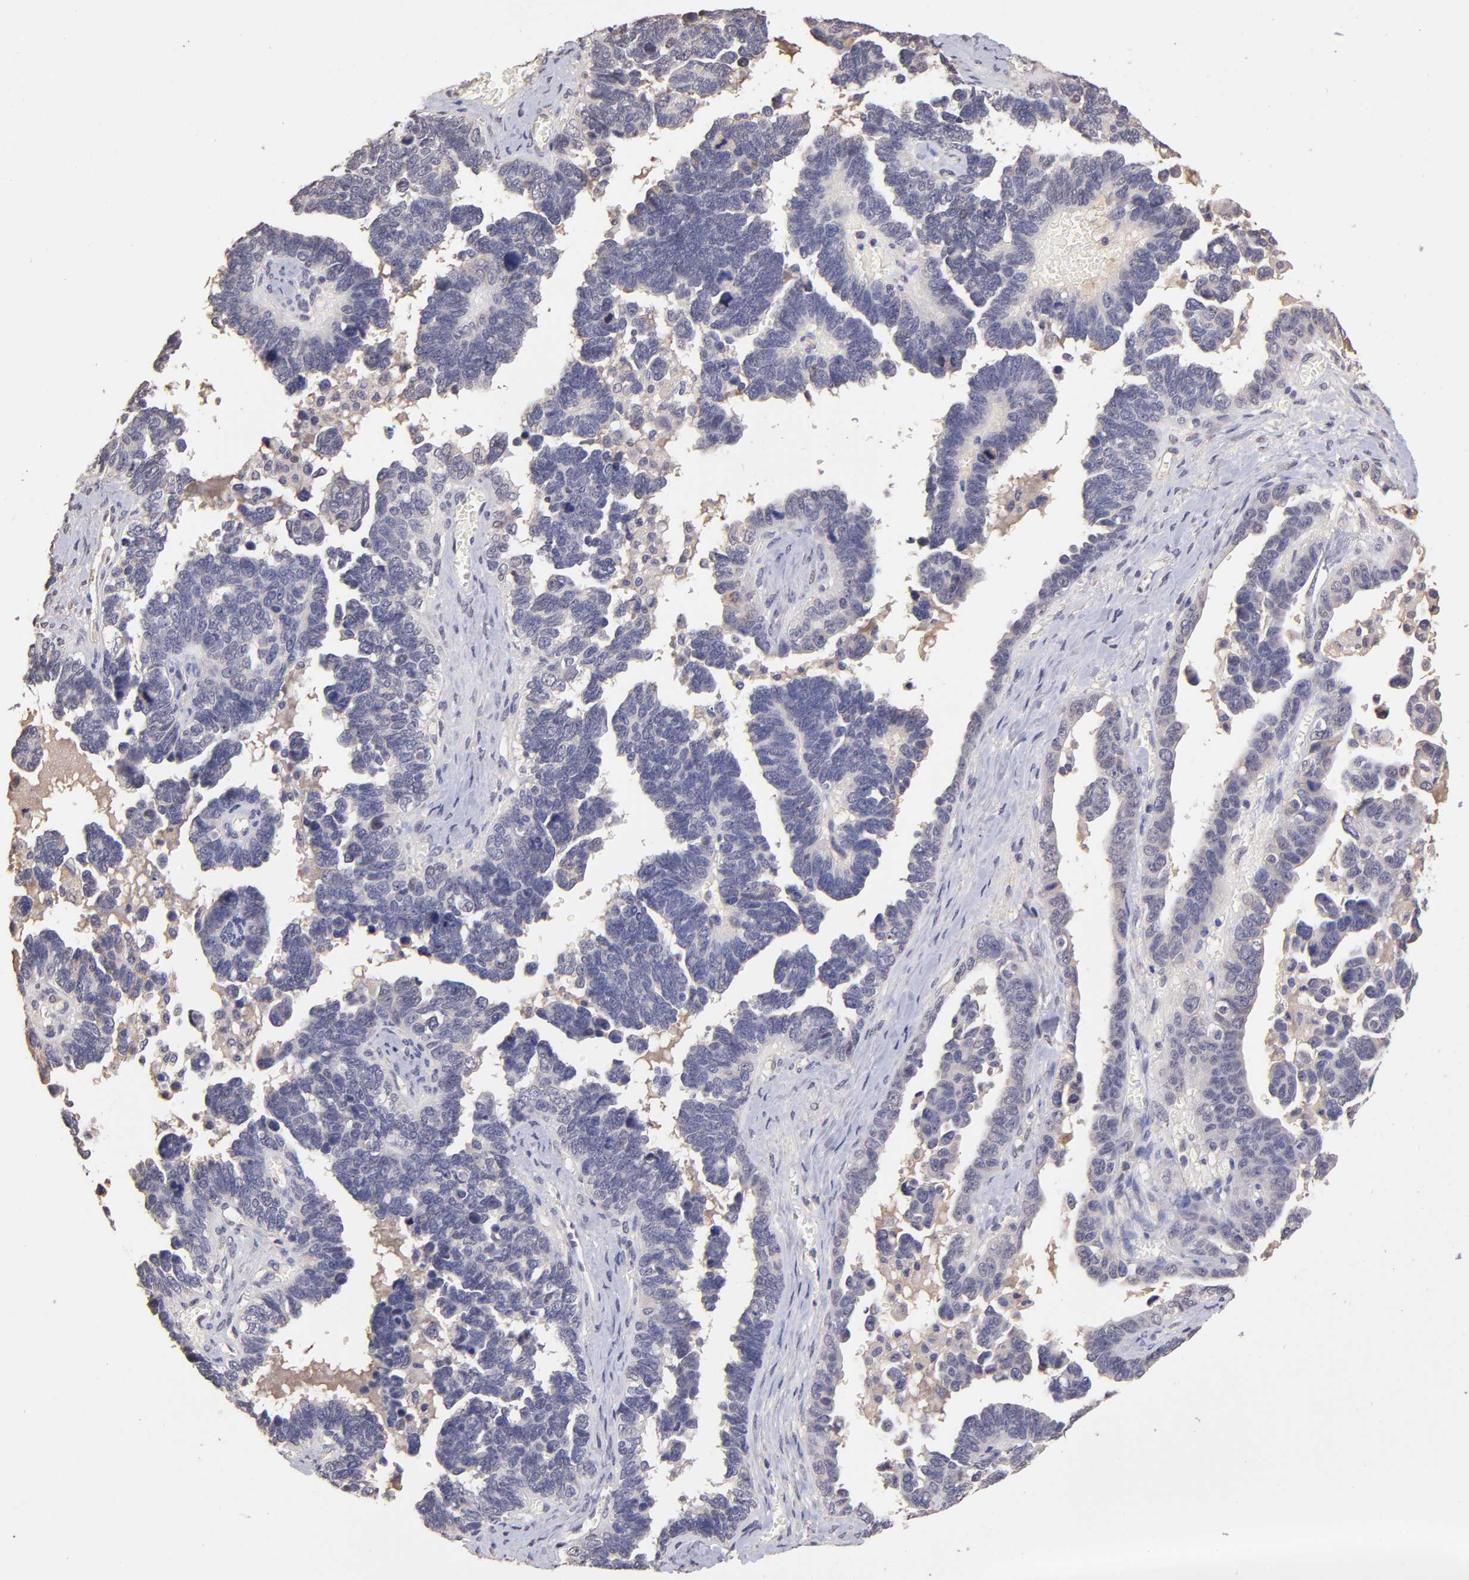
{"staining": {"intensity": "negative", "quantity": "none", "location": "none"}, "tissue": "ovarian cancer", "cell_type": "Tumor cells", "image_type": "cancer", "snomed": [{"axis": "morphology", "description": "Cystadenocarcinoma, serous, NOS"}, {"axis": "topography", "description": "Ovary"}], "caption": "Tumor cells are negative for brown protein staining in serous cystadenocarcinoma (ovarian). (Immunohistochemistry, brightfield microscopy, high magnification).", "gene": "RNASEL", "patient": {"sex": "female", "age": 69}}